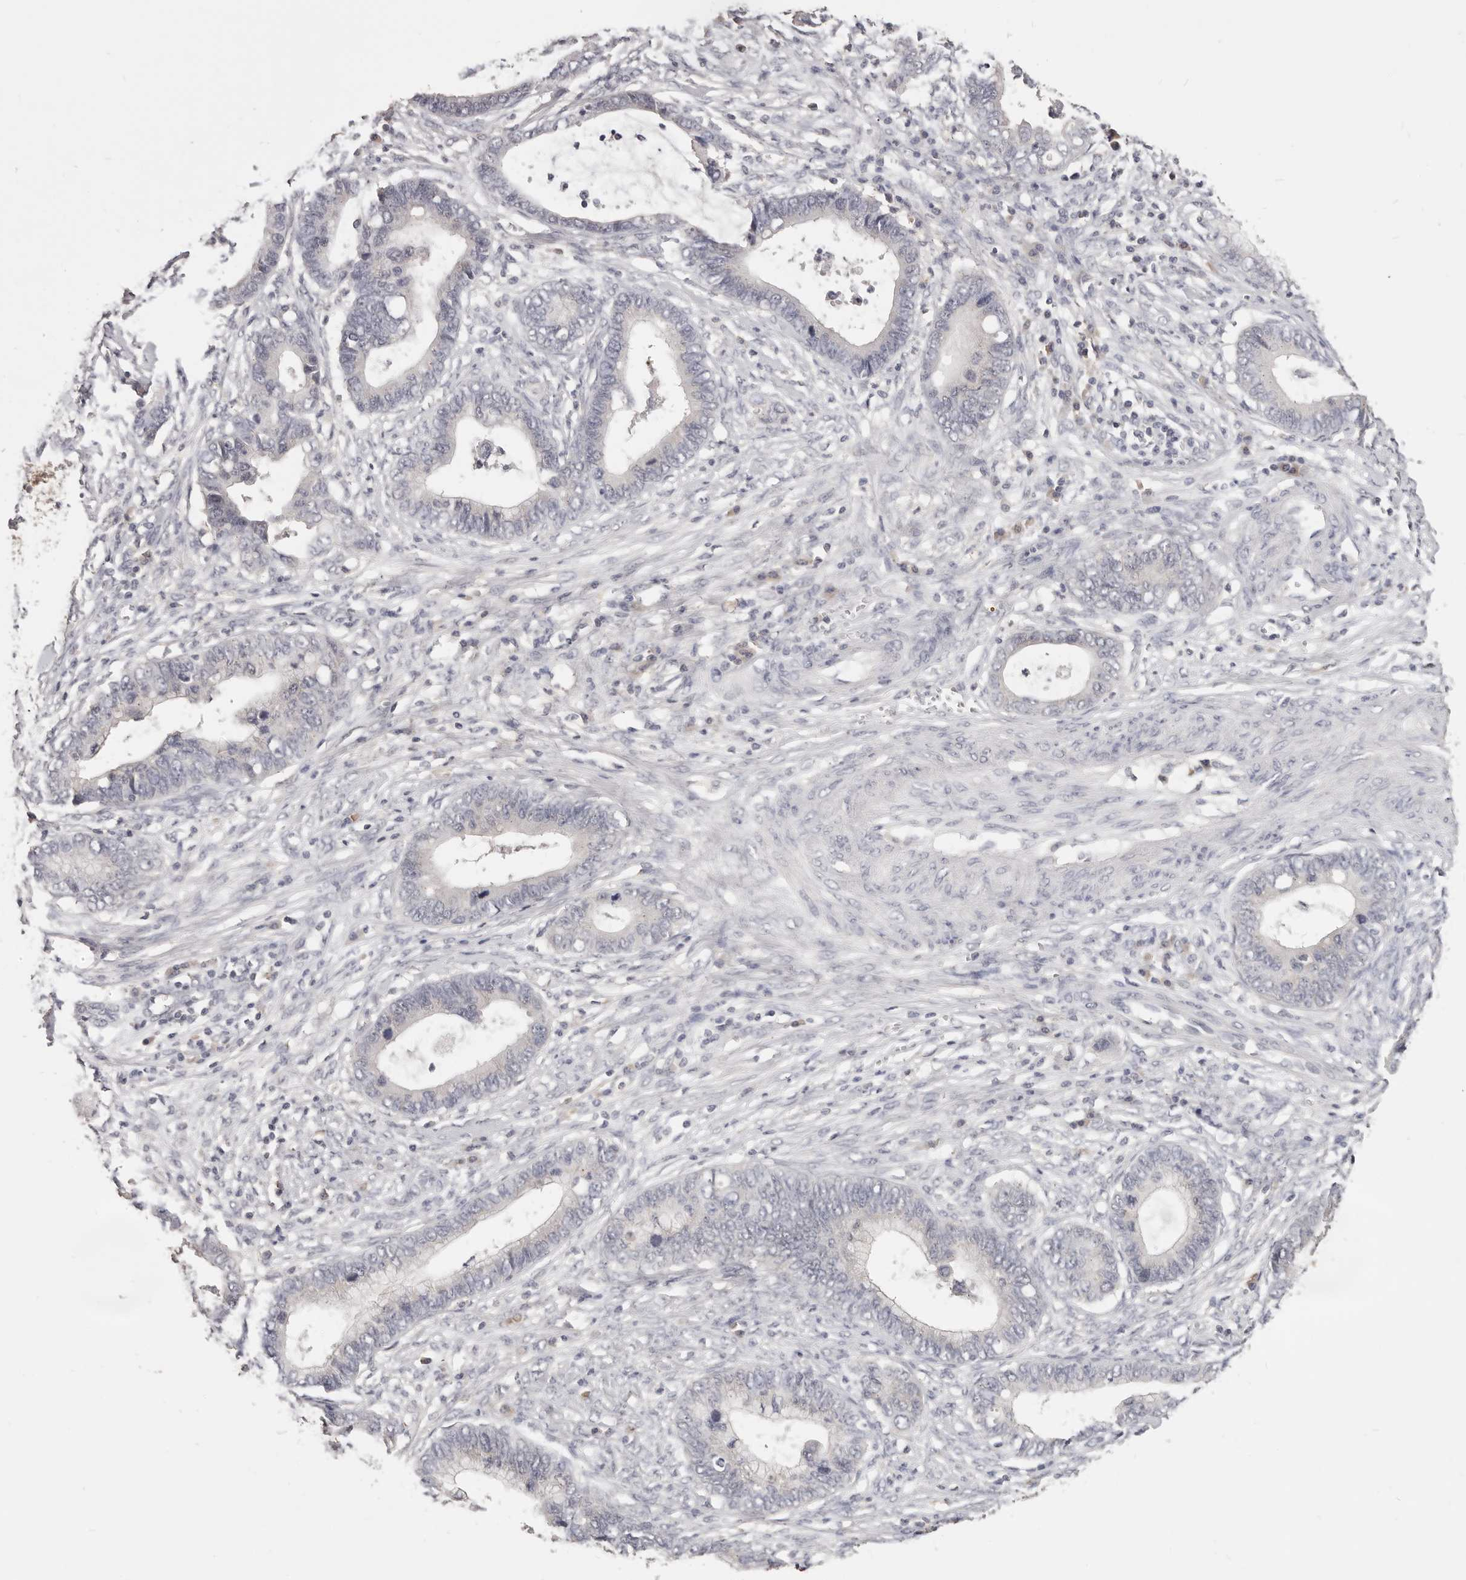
{"staining": {"intensity": "negative", "quantity": "none", "location": "none"}, "tissue": "cervical cancer", "cell_type": "Tumor cells", "image_type": "cancer", "snomed": [{"axis": "morphology", "description": "Adenocarcinoma, NOS"}, {"axis": "topography", "description": "Cervix"}], "caption": "Immunohistochemistry histopathology image of cervical adenocarcinoma stained for a protein (brown), which shows no expression in tumor cells.", "gene": "TSPAN13", "patient": {"sex": "female", "age": 44}}